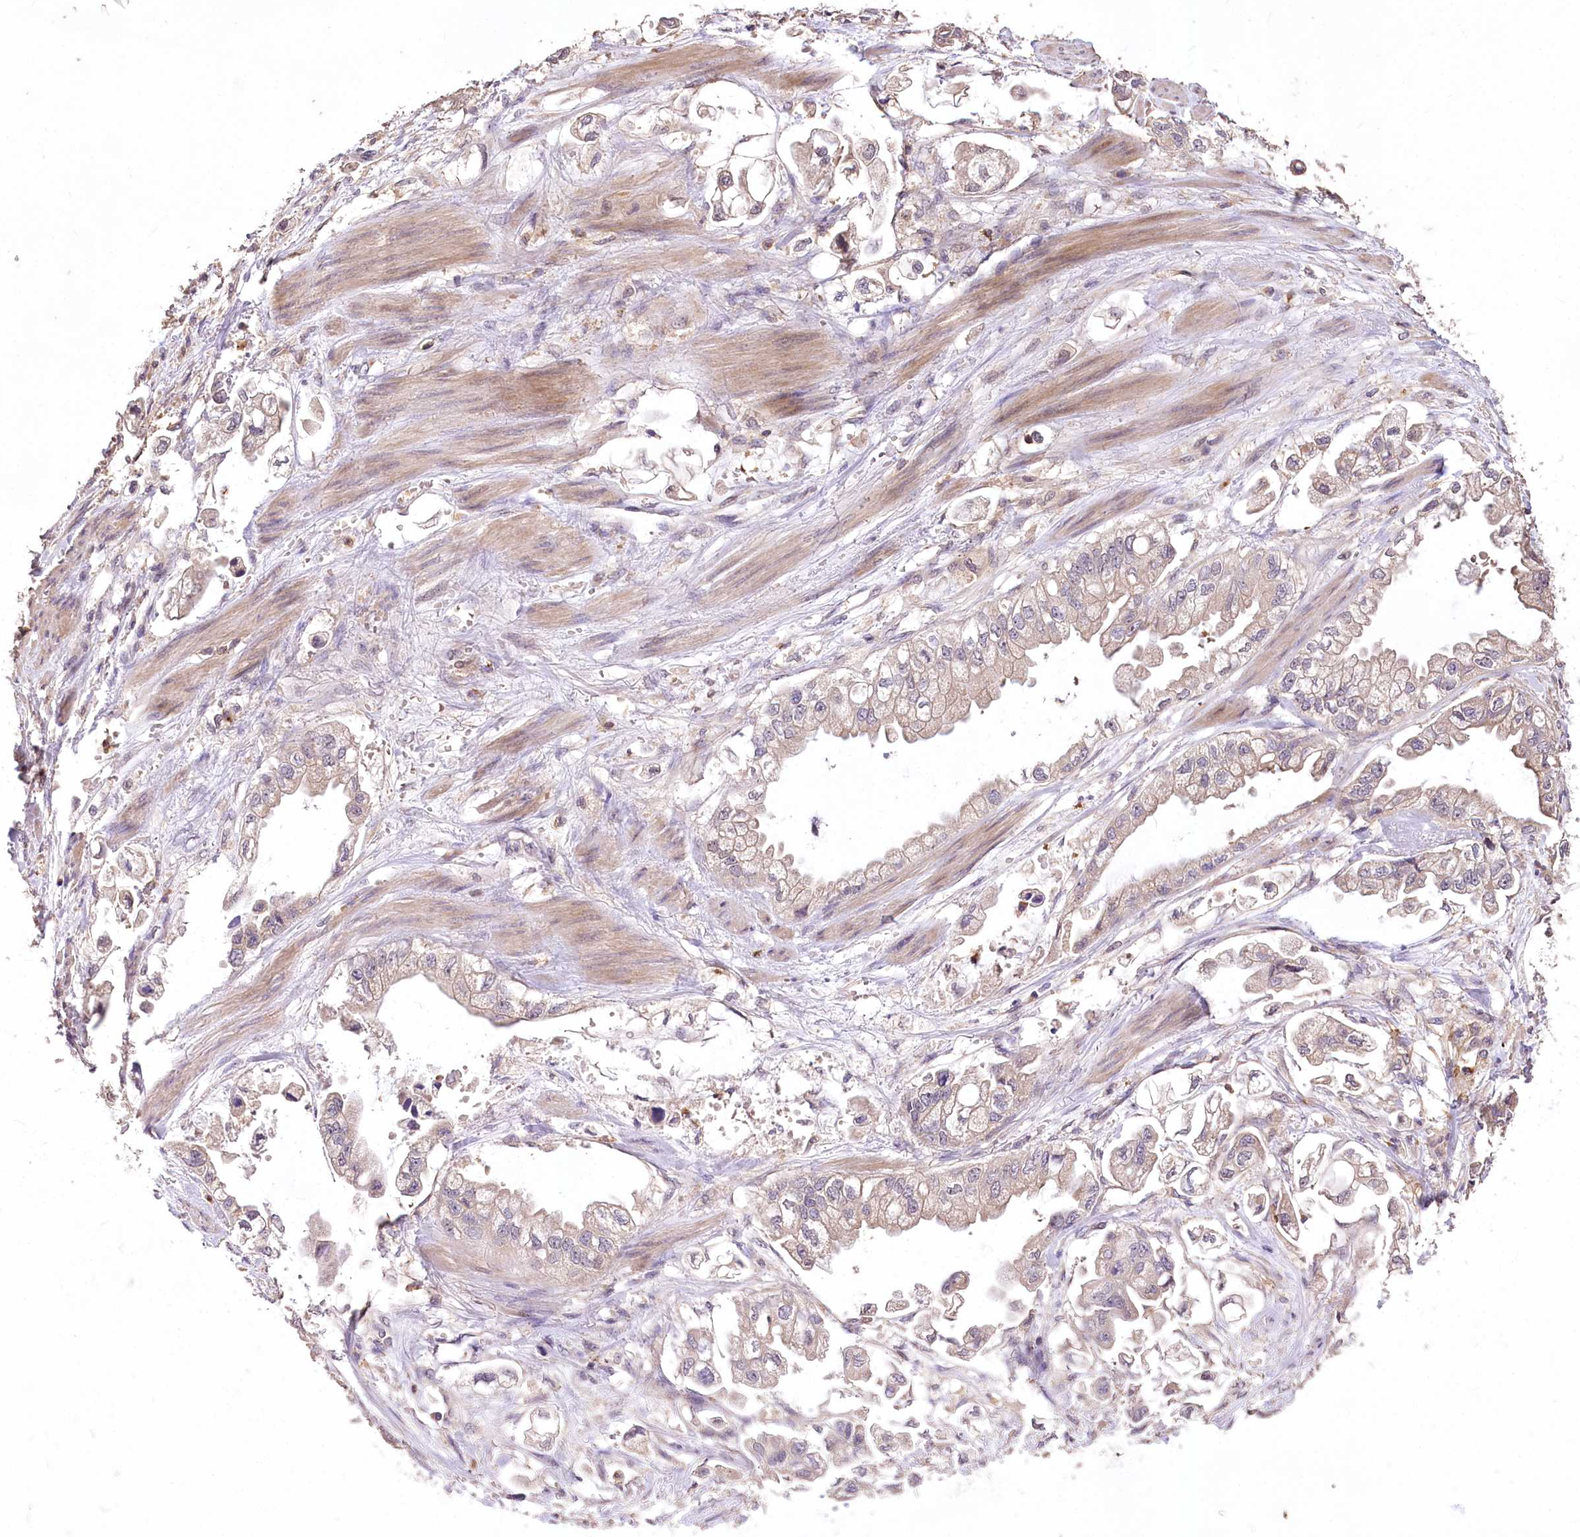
{"staining": {"intensity": "negative", "quantity": "none", "location": "none"}, "tissue": "stomach cancer", "cell_type": "Tumor cells", "image_type": "cancer", "snomed": [{"axis": "morphology", "description": "Adenocarcinoma, NOS"}, {"axis": "topography", "description": "Stomach"}], "caption": "A high-resolution image shows IHC staining of stomach cancer (adenocarcinoma), which displays no significant positivity in tumor cells.", "gene": "SERGEF", "patient": {"sex": "male", "age": 62}}